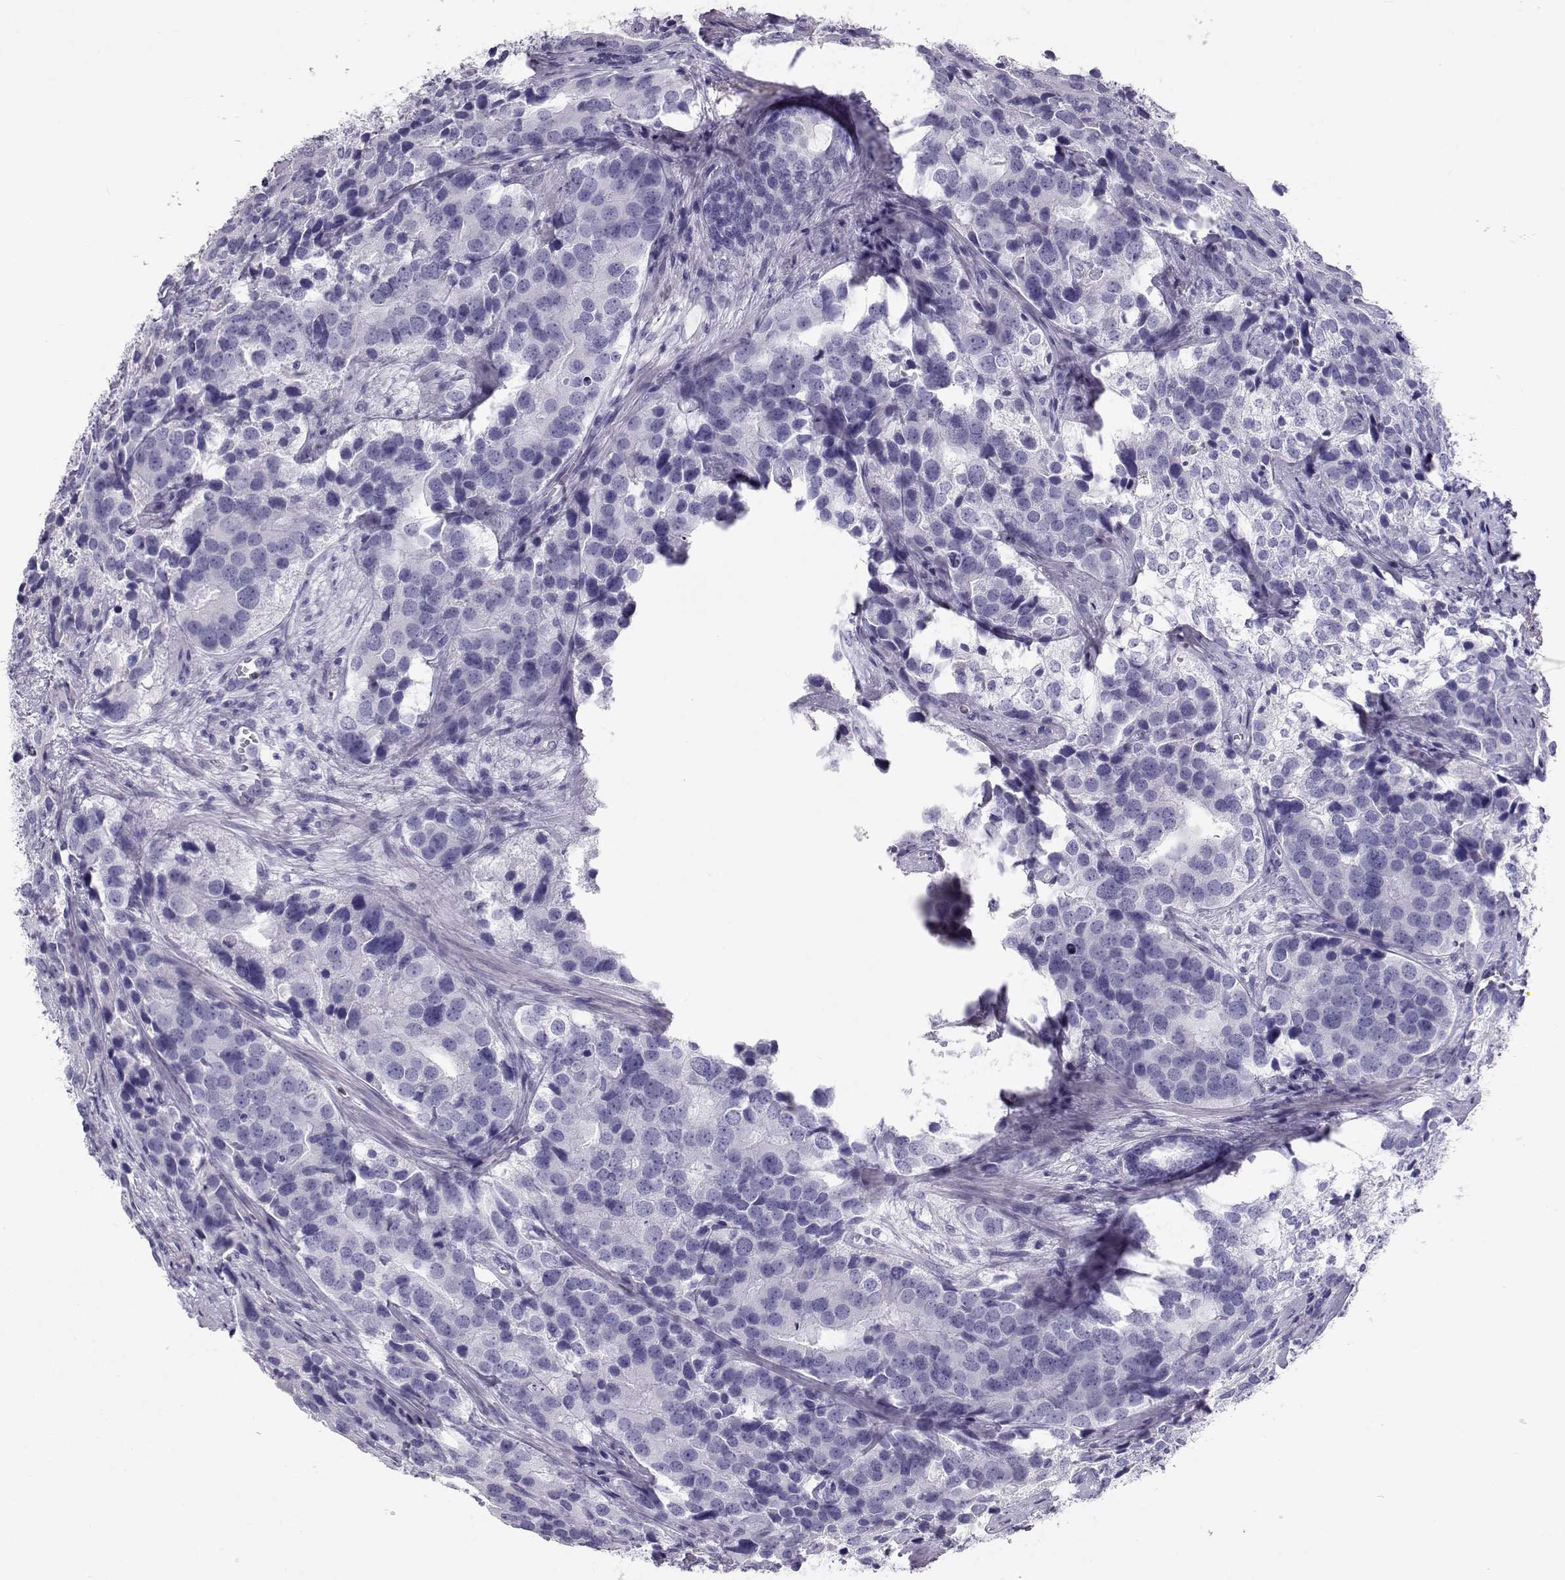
{"staining": {"intensity": "negative", "quantity": "none", "location": "none"}, "tissue": "prostate cancer", "cell_type": "Tumor cells", "image_type": "cancer", "snomed": [{"axis": "morphology", "description": "Adenocarcinoma, NOS"}, {"axis": "topography", "description": "Prostate and seminal vesicle, NOS"}], "caption": "Adenocarcinoma (prostate) was stained to show a protein in brown. There is no significant staining in tumor cells.", "gene": "RD3", "patient": {"sex": "male", "age": 63}}